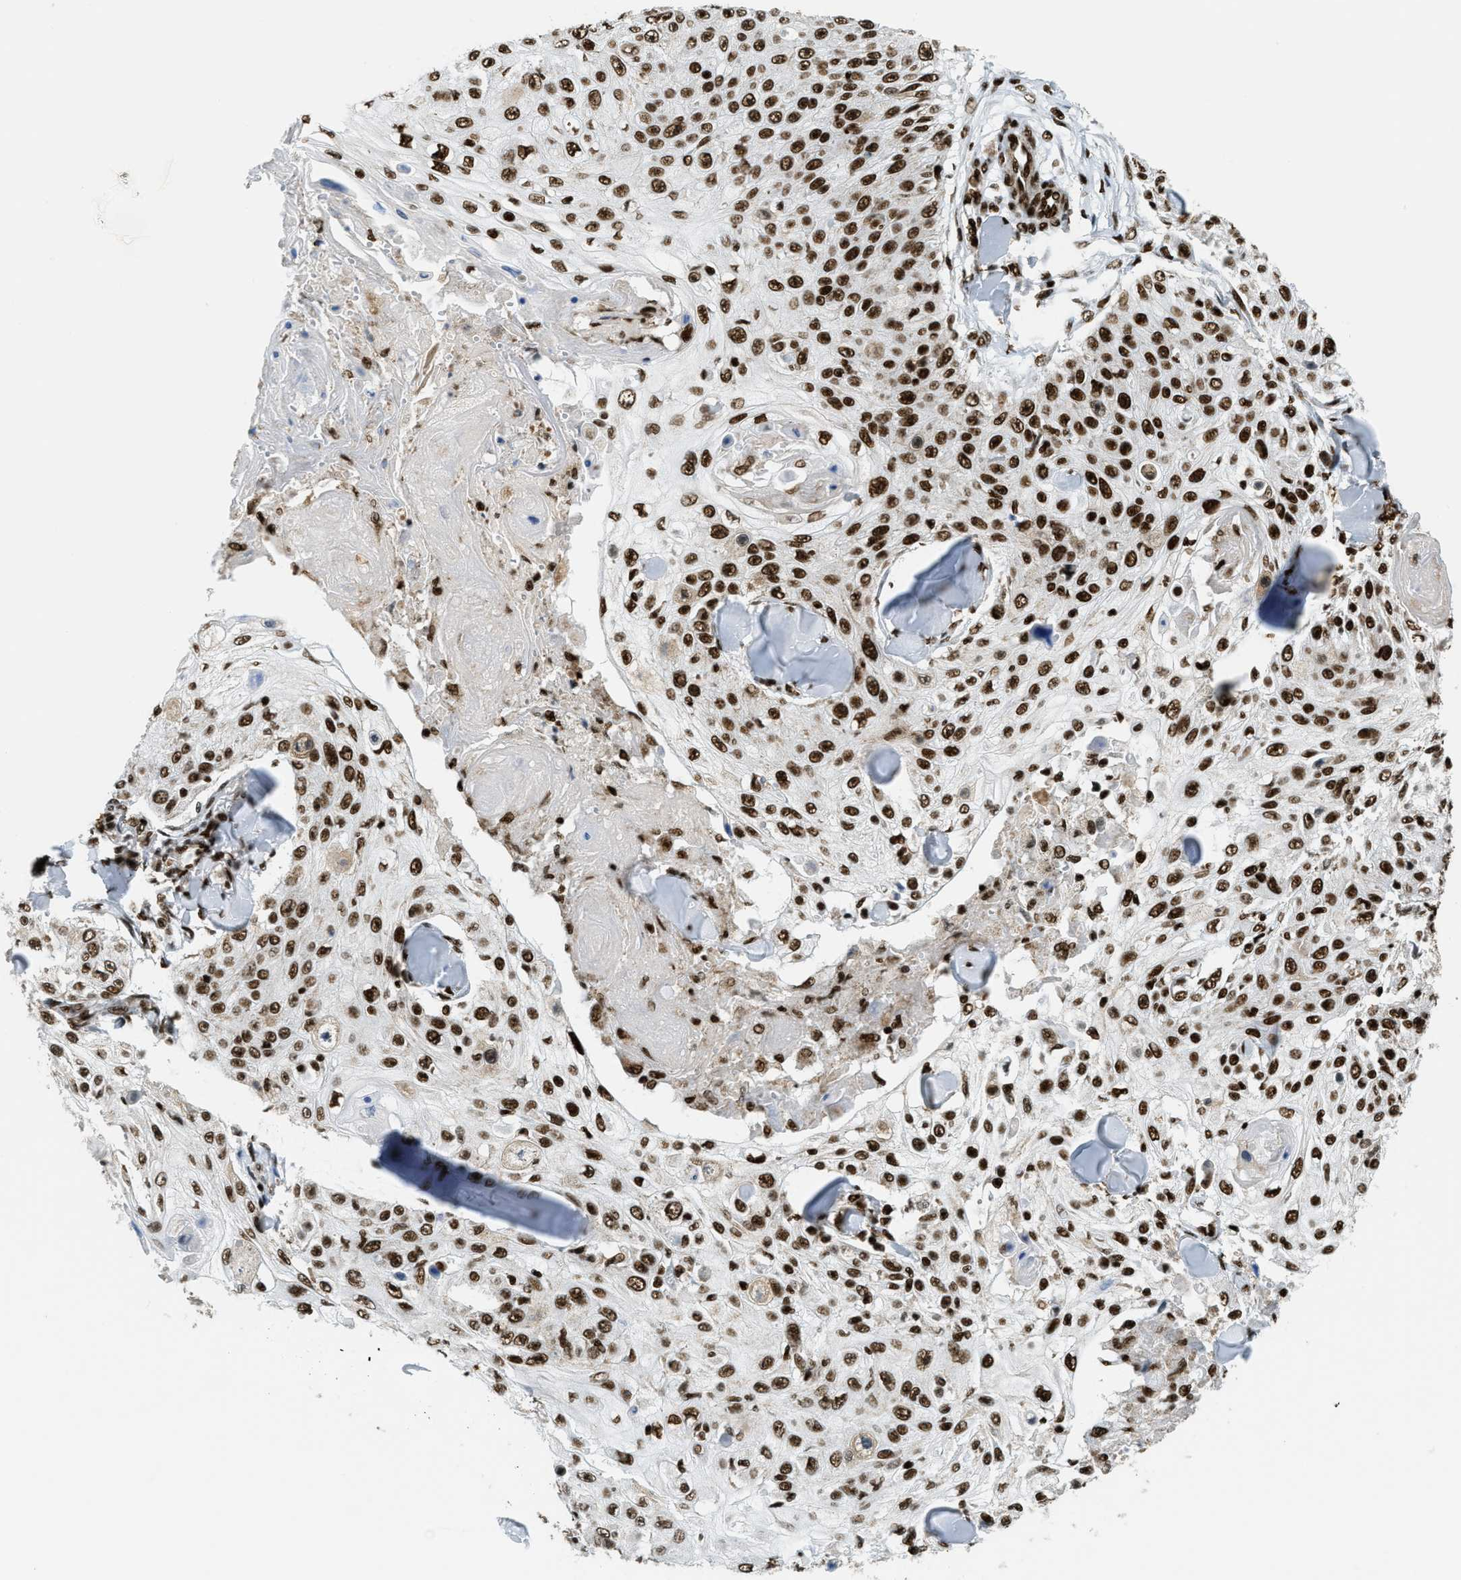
{"staining": {"intensity": "strong", "quantity": ">75%", "location": "nuclear"}, "tissue": "skin cancer", "cell_type": "Tumor cells", "image_type": "cancer", "snomed": [{"axis": "morphology", "description": "Squamous cell carcinoma, NOS"}, {"axis": "topography", "description": "Skin"}], "caption": "There is high levels of strong nuclear positivity in tumor cells of skin cancer, as demonstrated by immunohistochemical staining (brown color).", "gene": "GABPB1", "patient": {"sex": "male", "age": 86}}